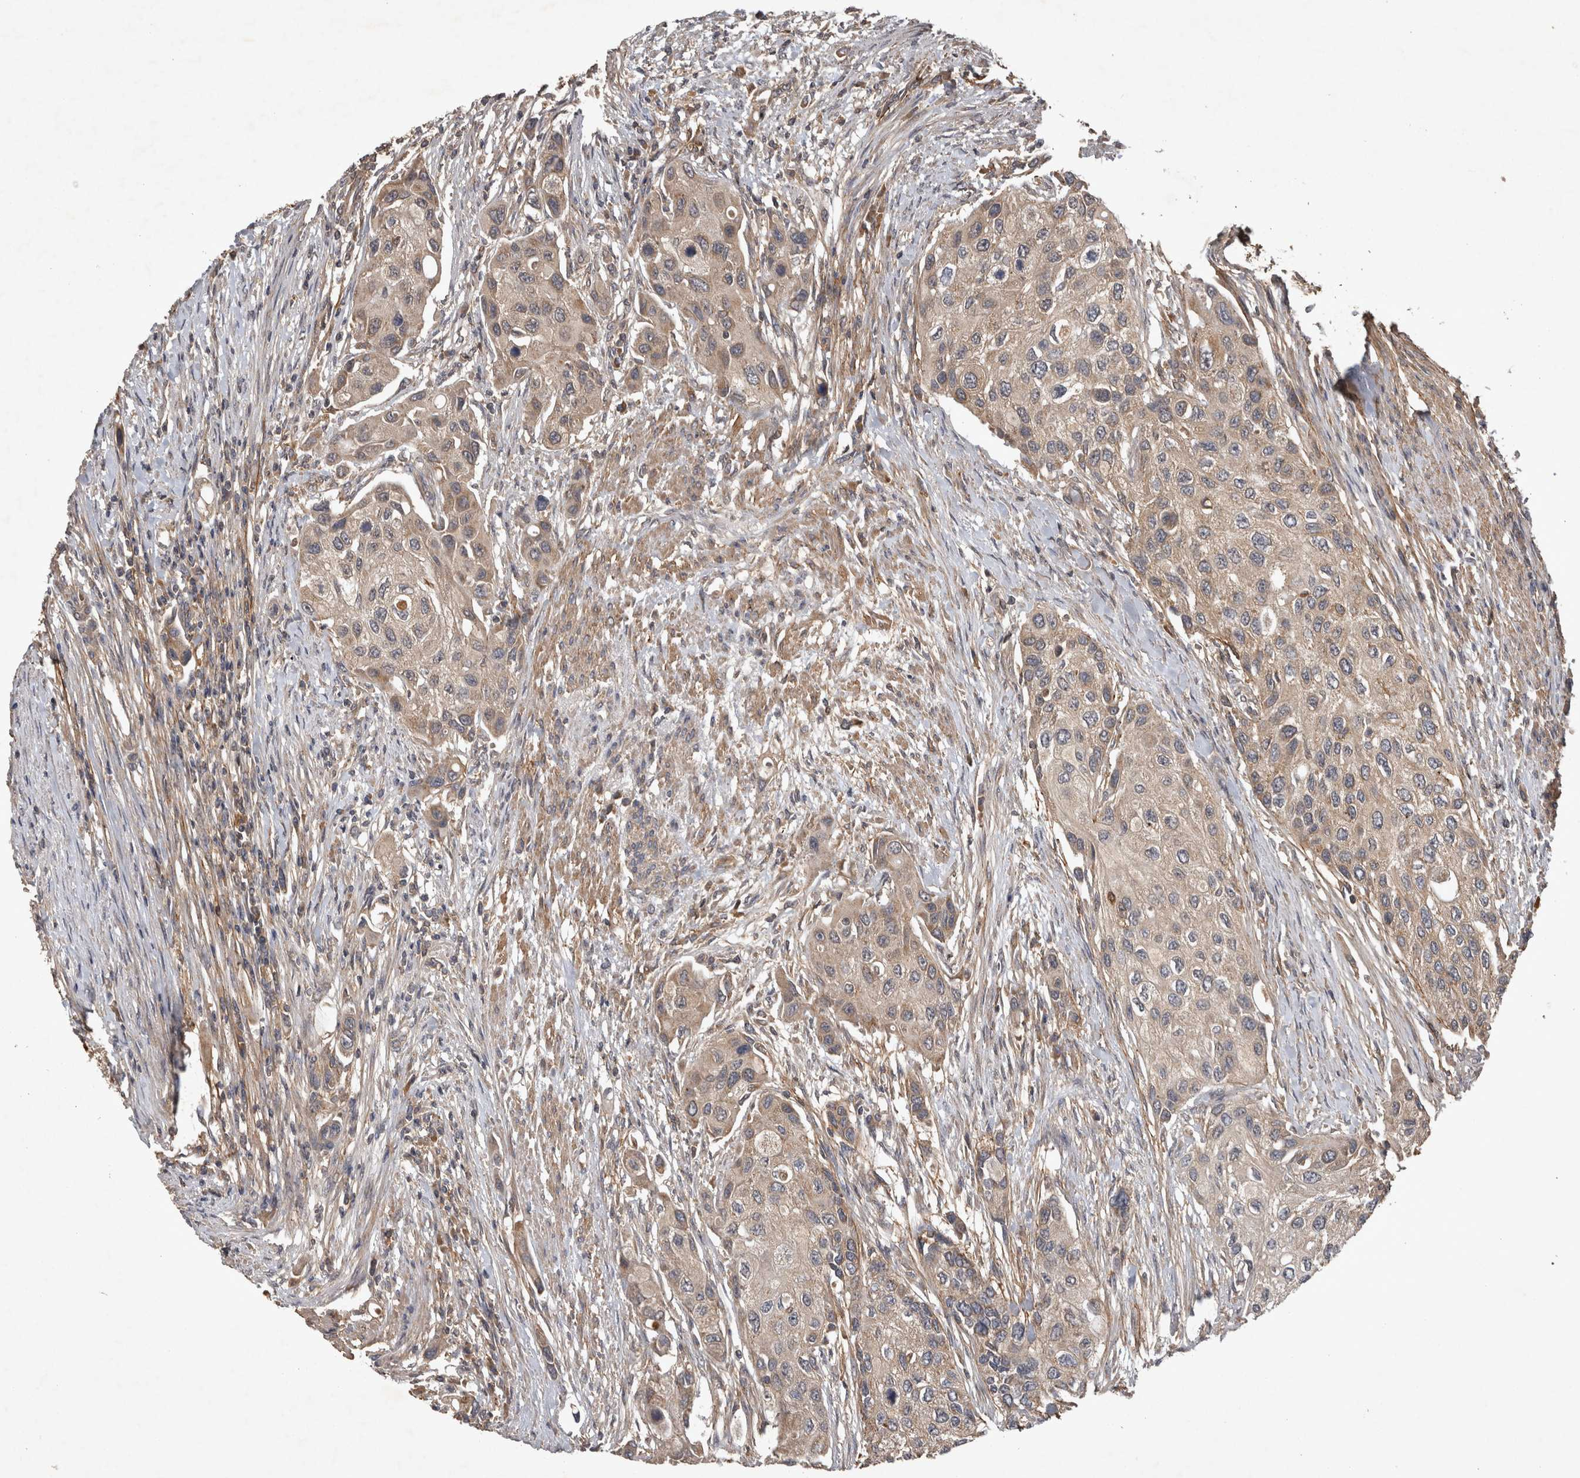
{"staining": {"intensity": "weak", "quantity": ">75%", "location": "cytoplasmic/membranous"}, "tissue": "urothelial cancer", "cell_type": "Tumor cells", "image_type": "cancer", "snomed": [{"axis": "morphology", "description": "Urothelial carcinoma, High grade"}, {"axis": "topography", "description": "Urinary bladder"}], "caption": "A high-resolution photomicrograph shows immunohistochemistry (IHC) staining of high-grade urothelial carcinoma, which shows weak cytoplasmic/membranous positivity in approximately >75% of tumor cells.", "gene": "TRMT61B", "patient": {"sex": "female", "age": 56}}